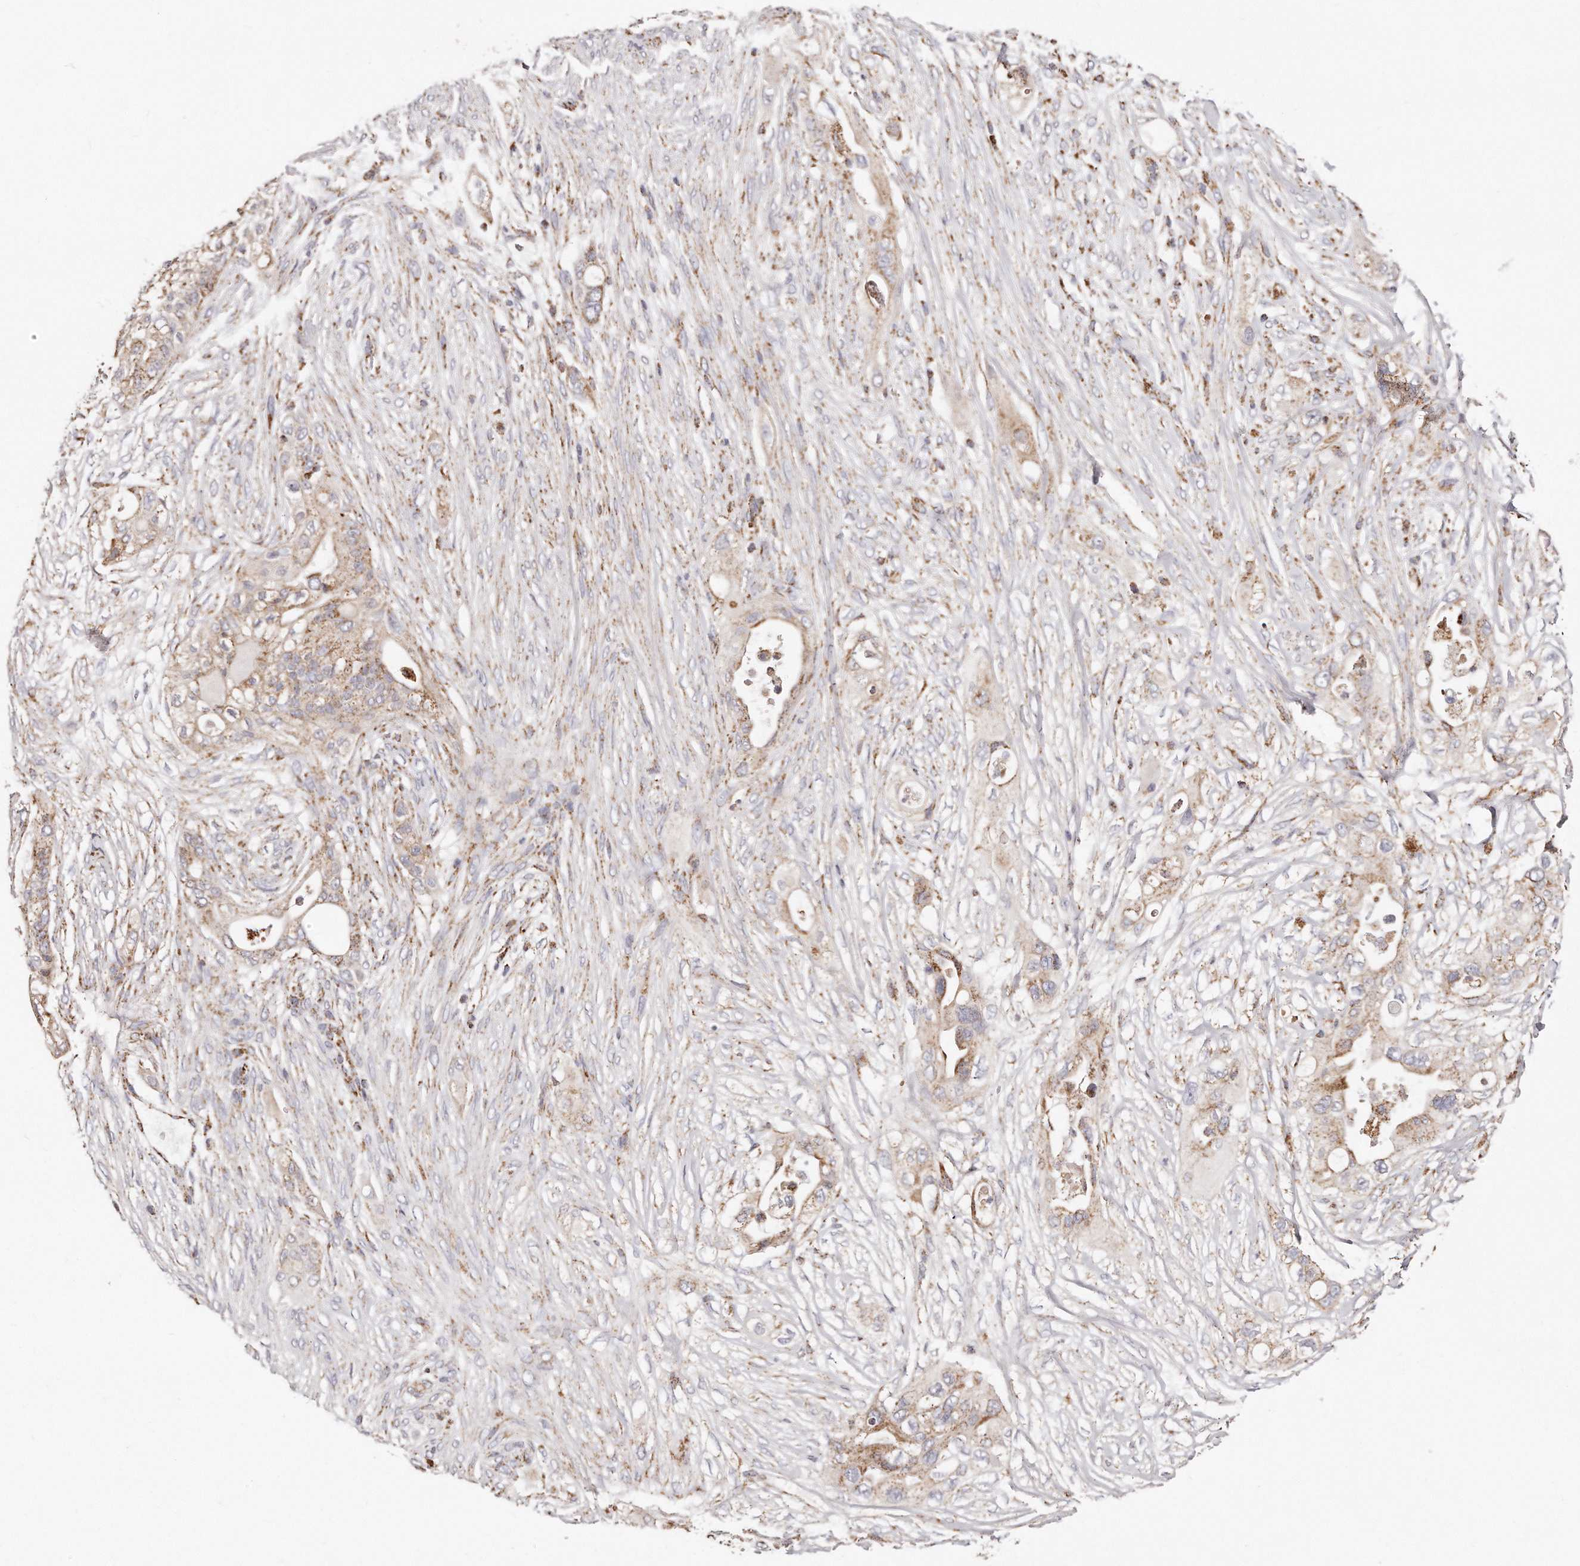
{"staining": {"intensity": "moderate", "quantity": ">75%", "location": "cytoplasmic/membranous"}, "tissue": "pancreatic cancer", "cell_type": "Tumor cells", "image_type": "cancer", "snomed": [{"axis": "morphology", "description": "Adenocarcinoma, NOS"}, {"axis": "topography", "description": "Pancreas"}], "caption": "Adenocarcinoma (pancreatic) stained with a brown dye exhibits moderate cytoplasmic/membranous positive expression in about >75% of tumor cells.", "gene": "RTKN", "patient": {"sex": "male", "age": 53}}